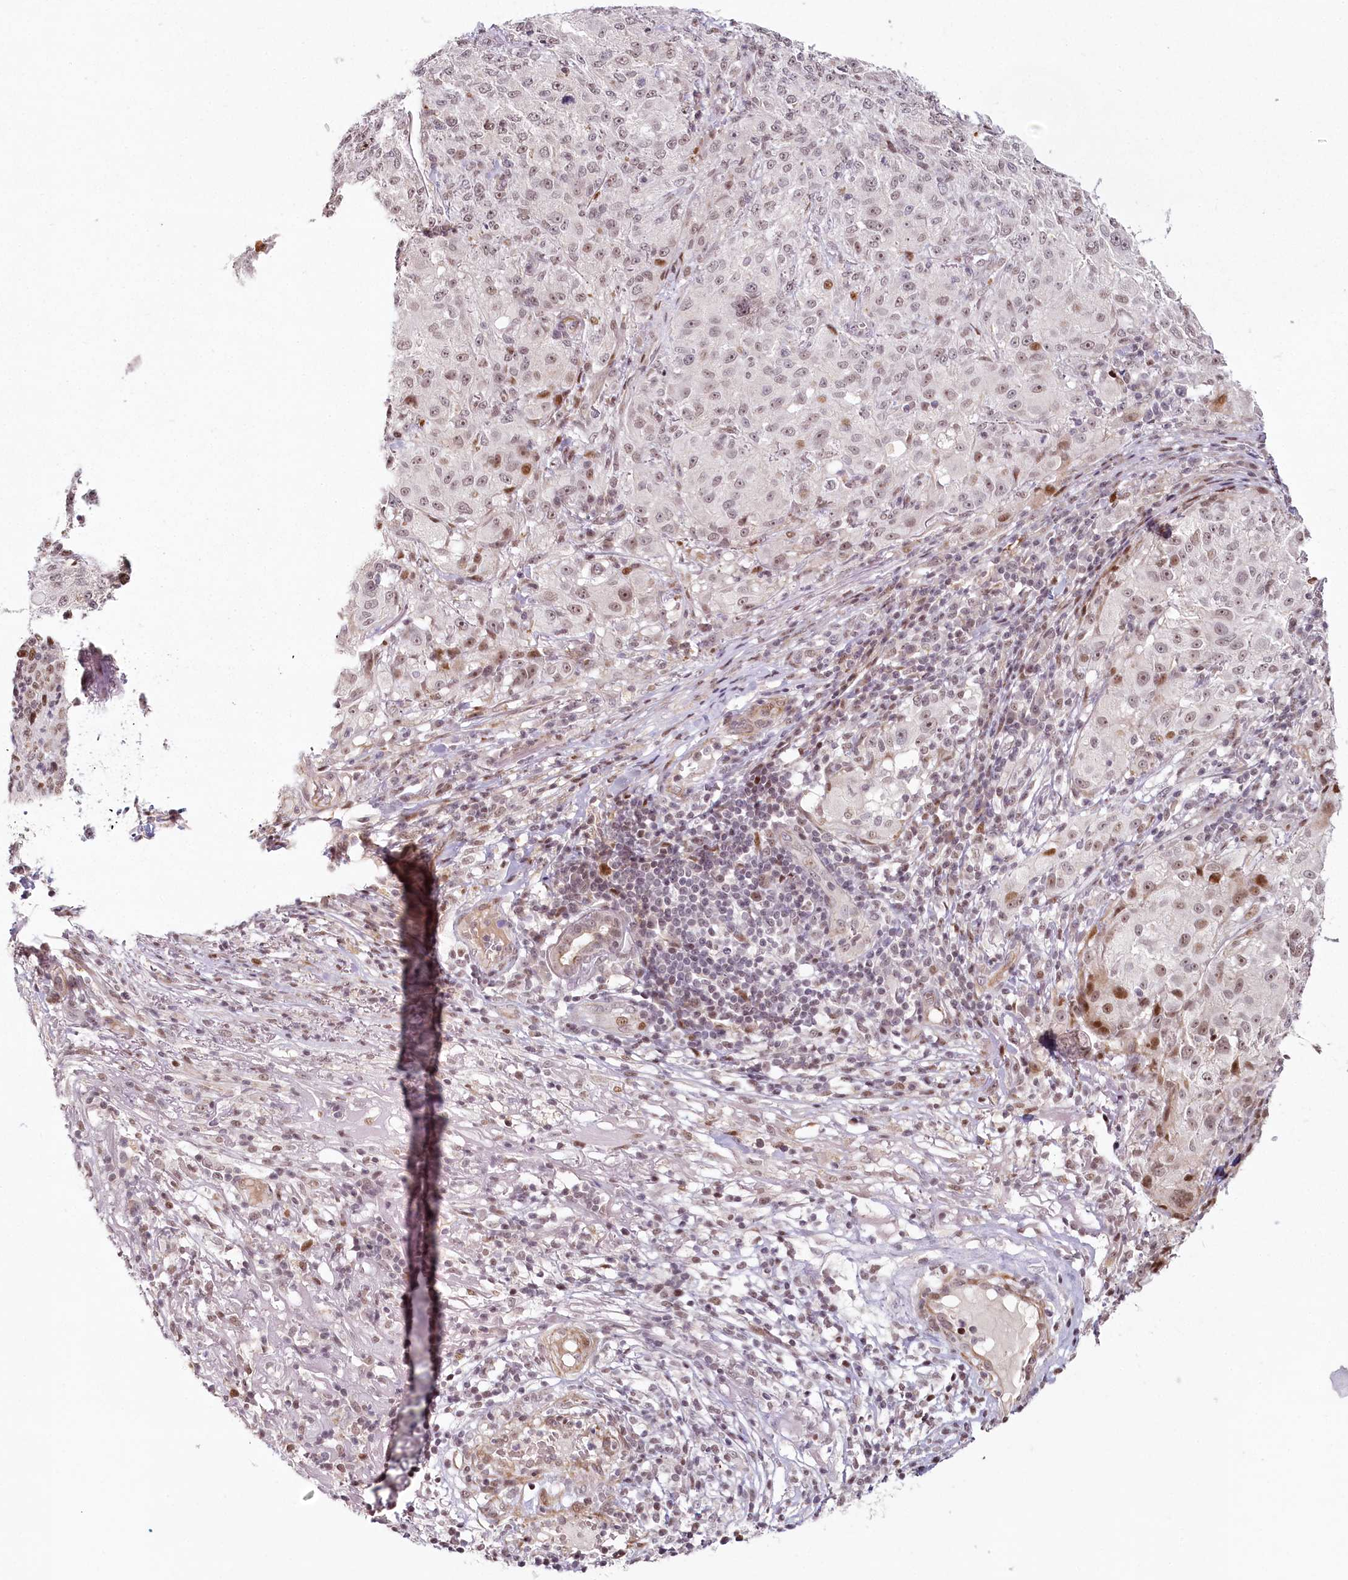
{"staining": {"intensity": "moderate", "quantity": "<25%", "location": "nuclear"}, "tissue": "melanoma", "cell_type": "Tumor cells", "image_type": "cancer", "snomed": [{"axis": "morphology", "description": "Necrosis, NOS"}, {"axis": "morphology", "description": "Malignant melanoma, NOS"}, {"axis": "topography", "description": "Skin"}], "caption": "A micrograph showing moderate nuclear expression in approximately <25% of tumor cells in malignant melanoma, as visualized by brown immunohistochemical staining.", "gene": "FAM204A", "patient": {"sex": "female", "age": 87}}